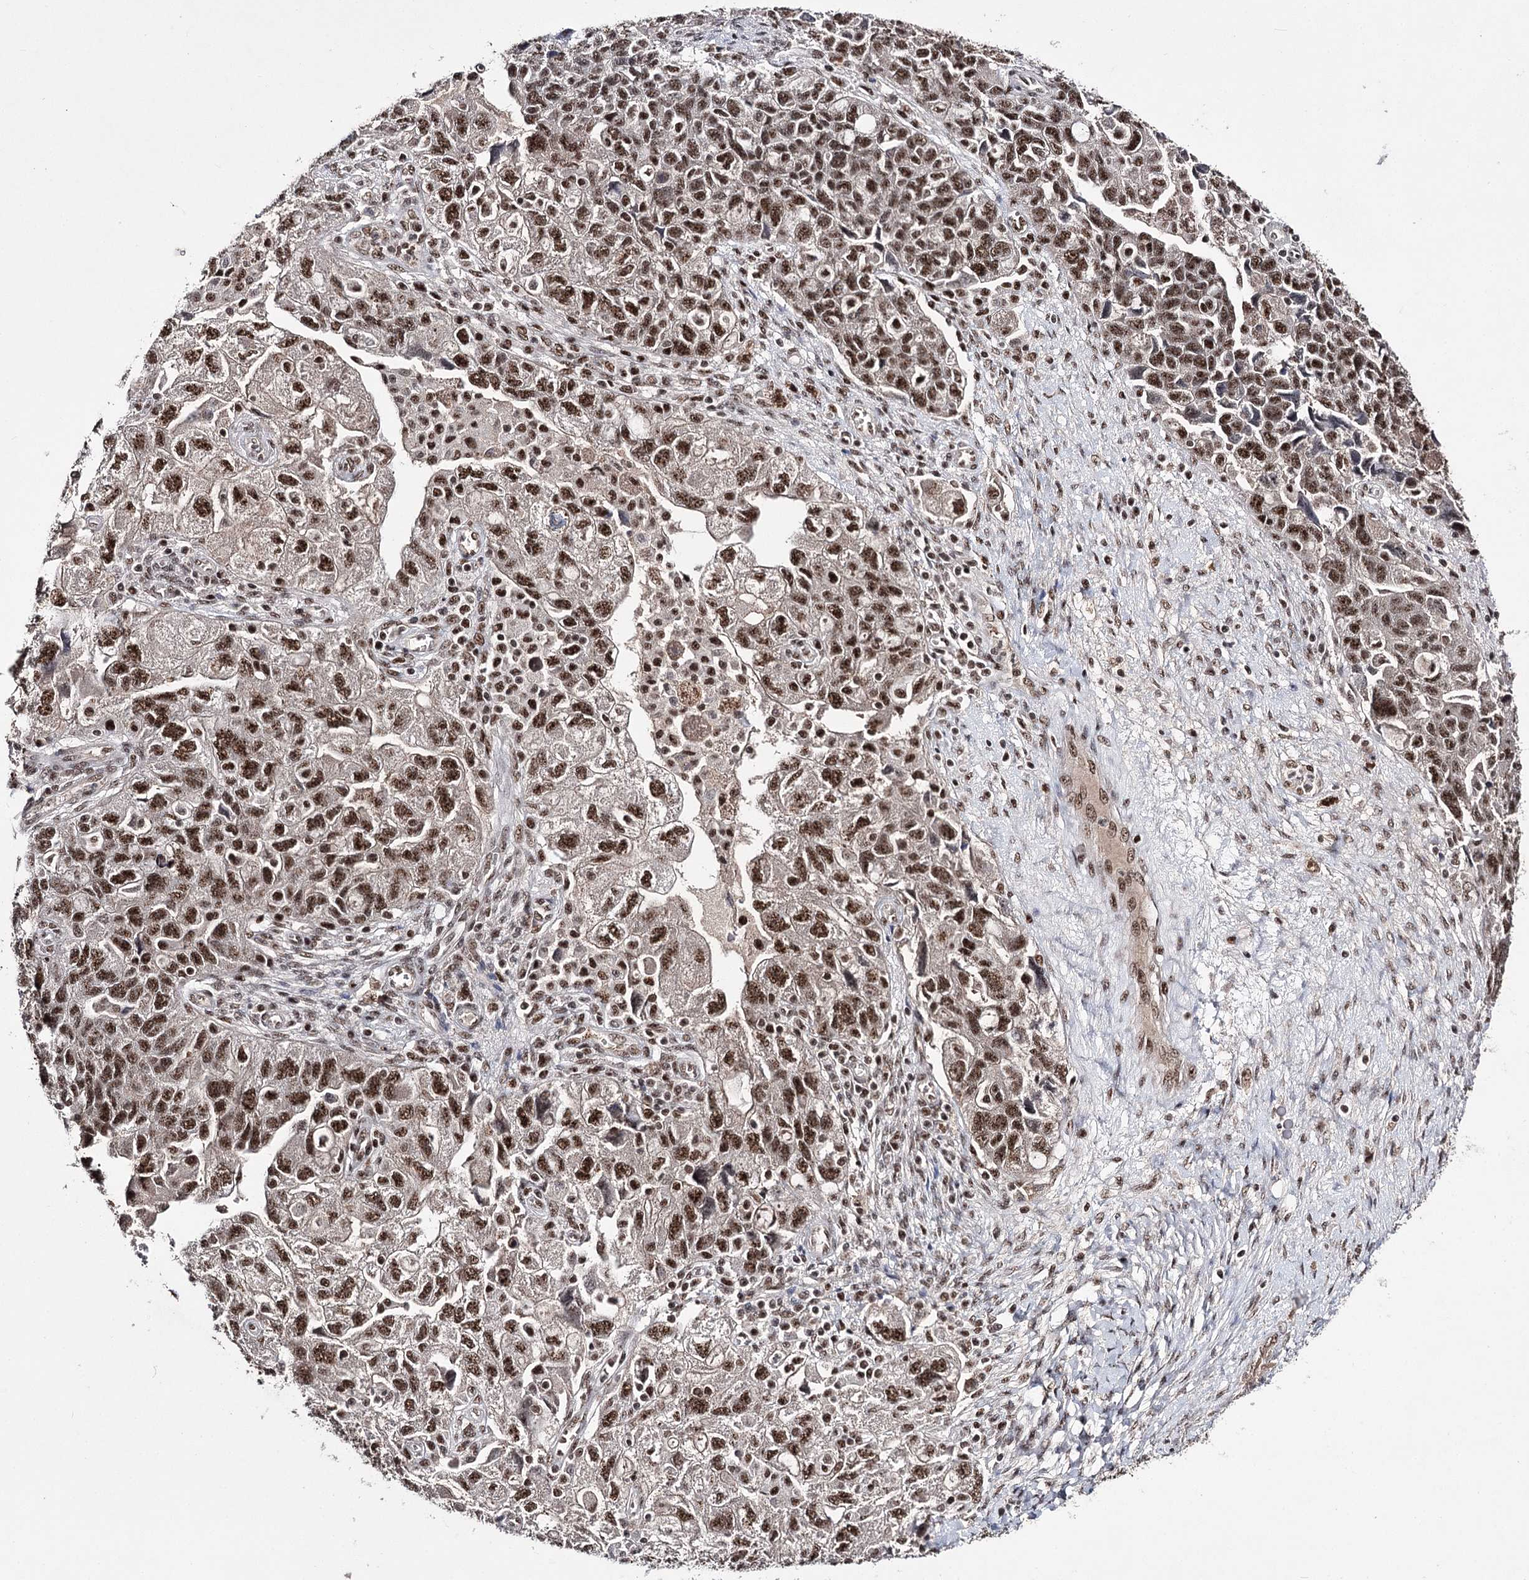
{"staining": {"intensity": "strong", "quantity": ">75%", "location": "nuclear"}, "tissue": "ovarian cancer", "cell_type": "Tumor cells", "image_type": "cancer", "snomed": [{"axis": "morphology", "description": "Carcinoma, NOS"}, {"axis": "morphology", "description": "Cystadenocarcinoma, serous, NOS"}, {"axis": "topography", "description": "Ovary"}], "caption": "Strong nuclear protein staining is identified in approximately >75% of tumor cells in ovarian cancer. Using DAB (brown) and hematoxylin (blue) stains, captured at high magnification using brightfield microscopy.", "gene": "PRPF40A", "patient": {"sex": "female", "age": 69}}